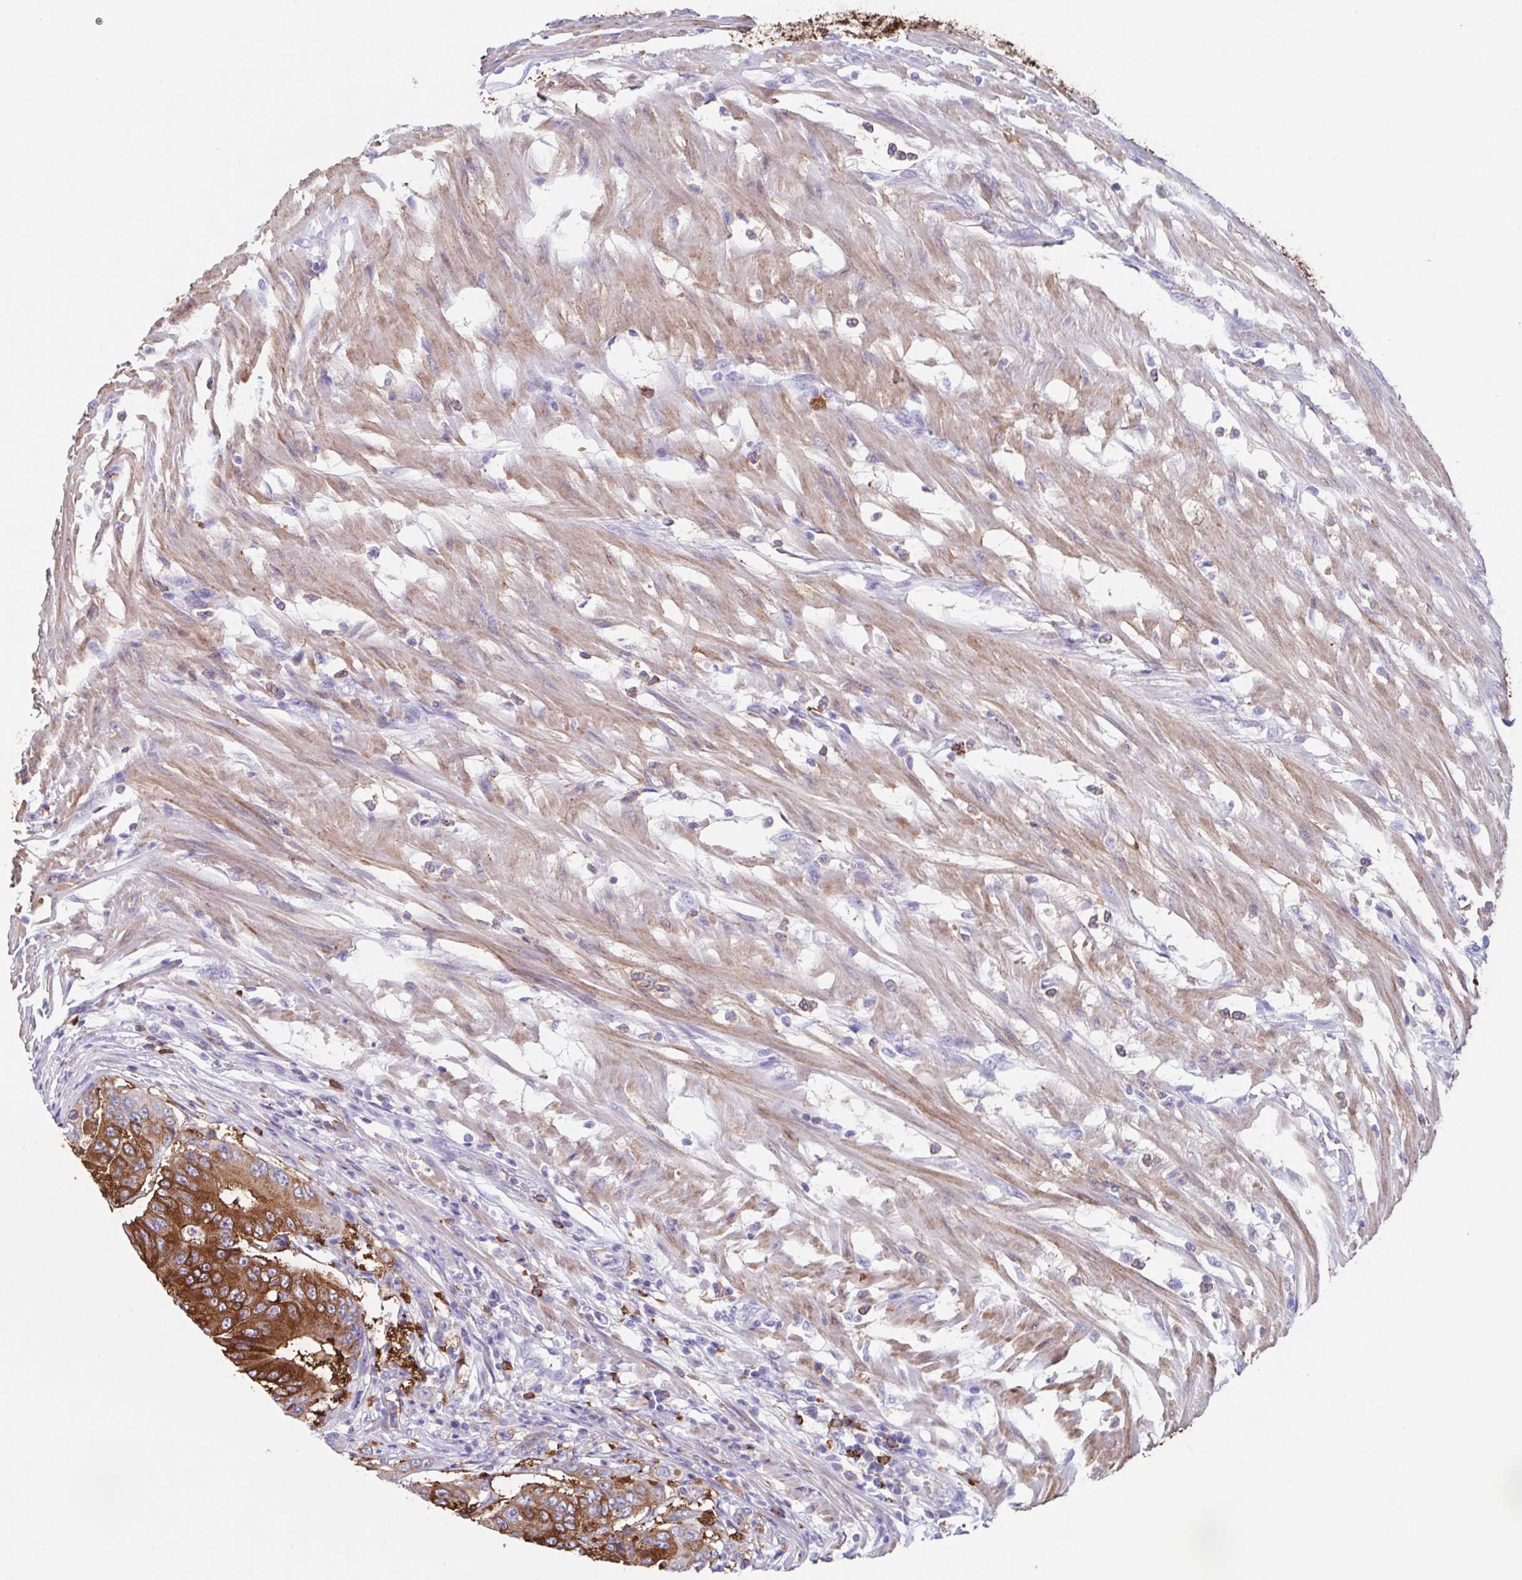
{"staining": {"intensity": "strong", "quantity": "25%-75%", "location": "cytoplasmic/membranous"}, "tissue": "colorectal cancer", "cell_type": "Tumor cells", "image_type": "cancer", "snomed": [{"axis": "morphology", "description": "Adenocarcinoma, NOS"}, {"axis": "topography", "description": "Colon"}], "caption": "High-magnification brightfield microscopy of colorectal adenocarcinoma stained with DAB (brown) and counterstained with hematoxylin (blue). tumor cells exhibit strong cytoplasmic/membranous staining is seen in approximately25%-75% of cells.", "gene": "TPD52", "patient": {"sex": "female", "age": 48}}